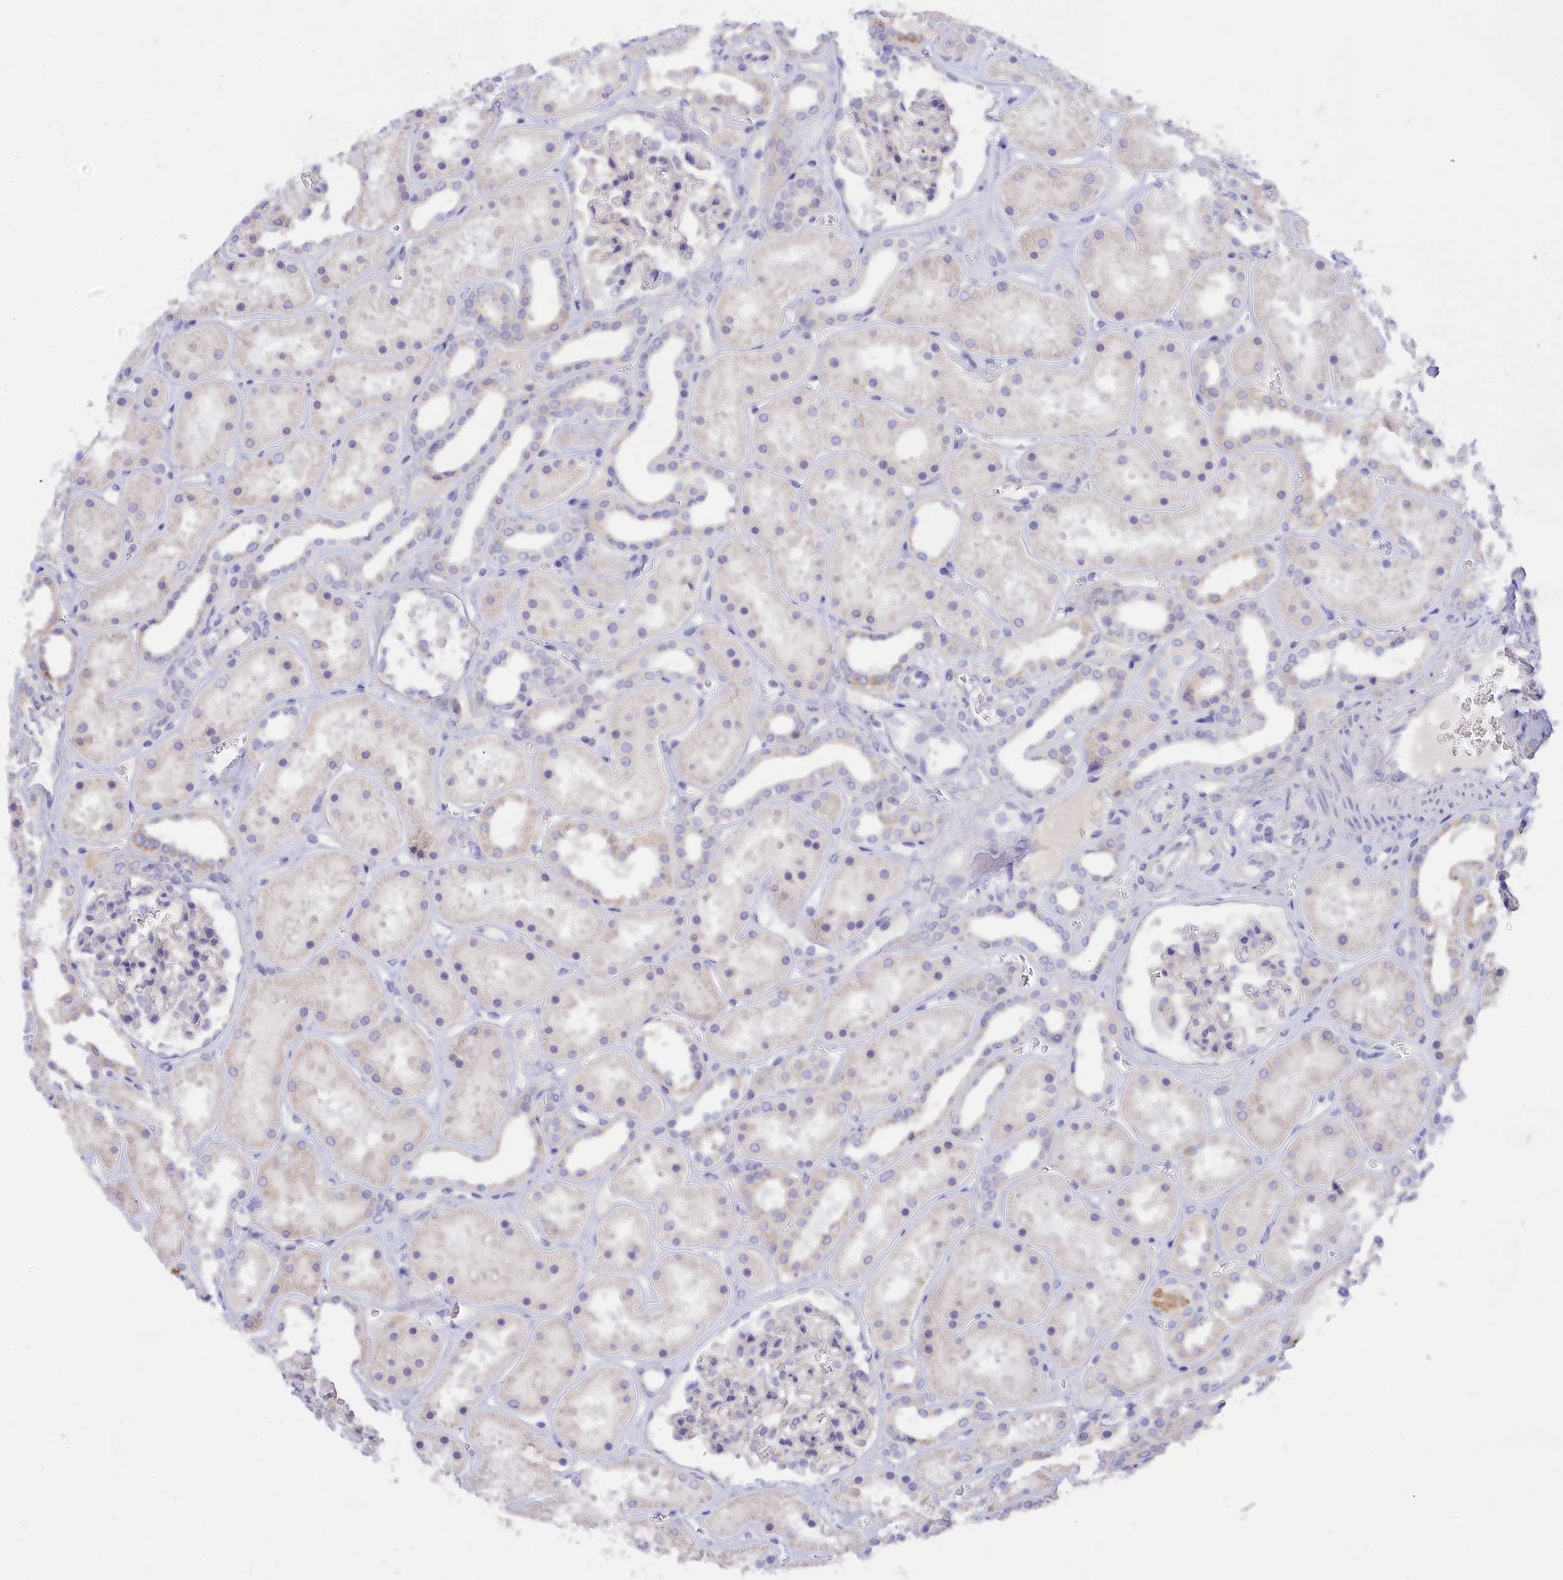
{"staining": {"intensity": "negative", "quantity": "none", "location": "none"}, "tissue": "kidney", "cell_type": "Cells in glomeruli", "image_type": "normal", "snomed": [{"axis": "morphology", "description": "Normal tissue, NOS"}, {"axis": "topography", "description": "Kidney"}], "caption": "IHC of unremarkable kidney demonstrates no expression in cells in glomeruli.", "gene": "TMEM30B", "patient": {"sex": "female", "age": 41}}